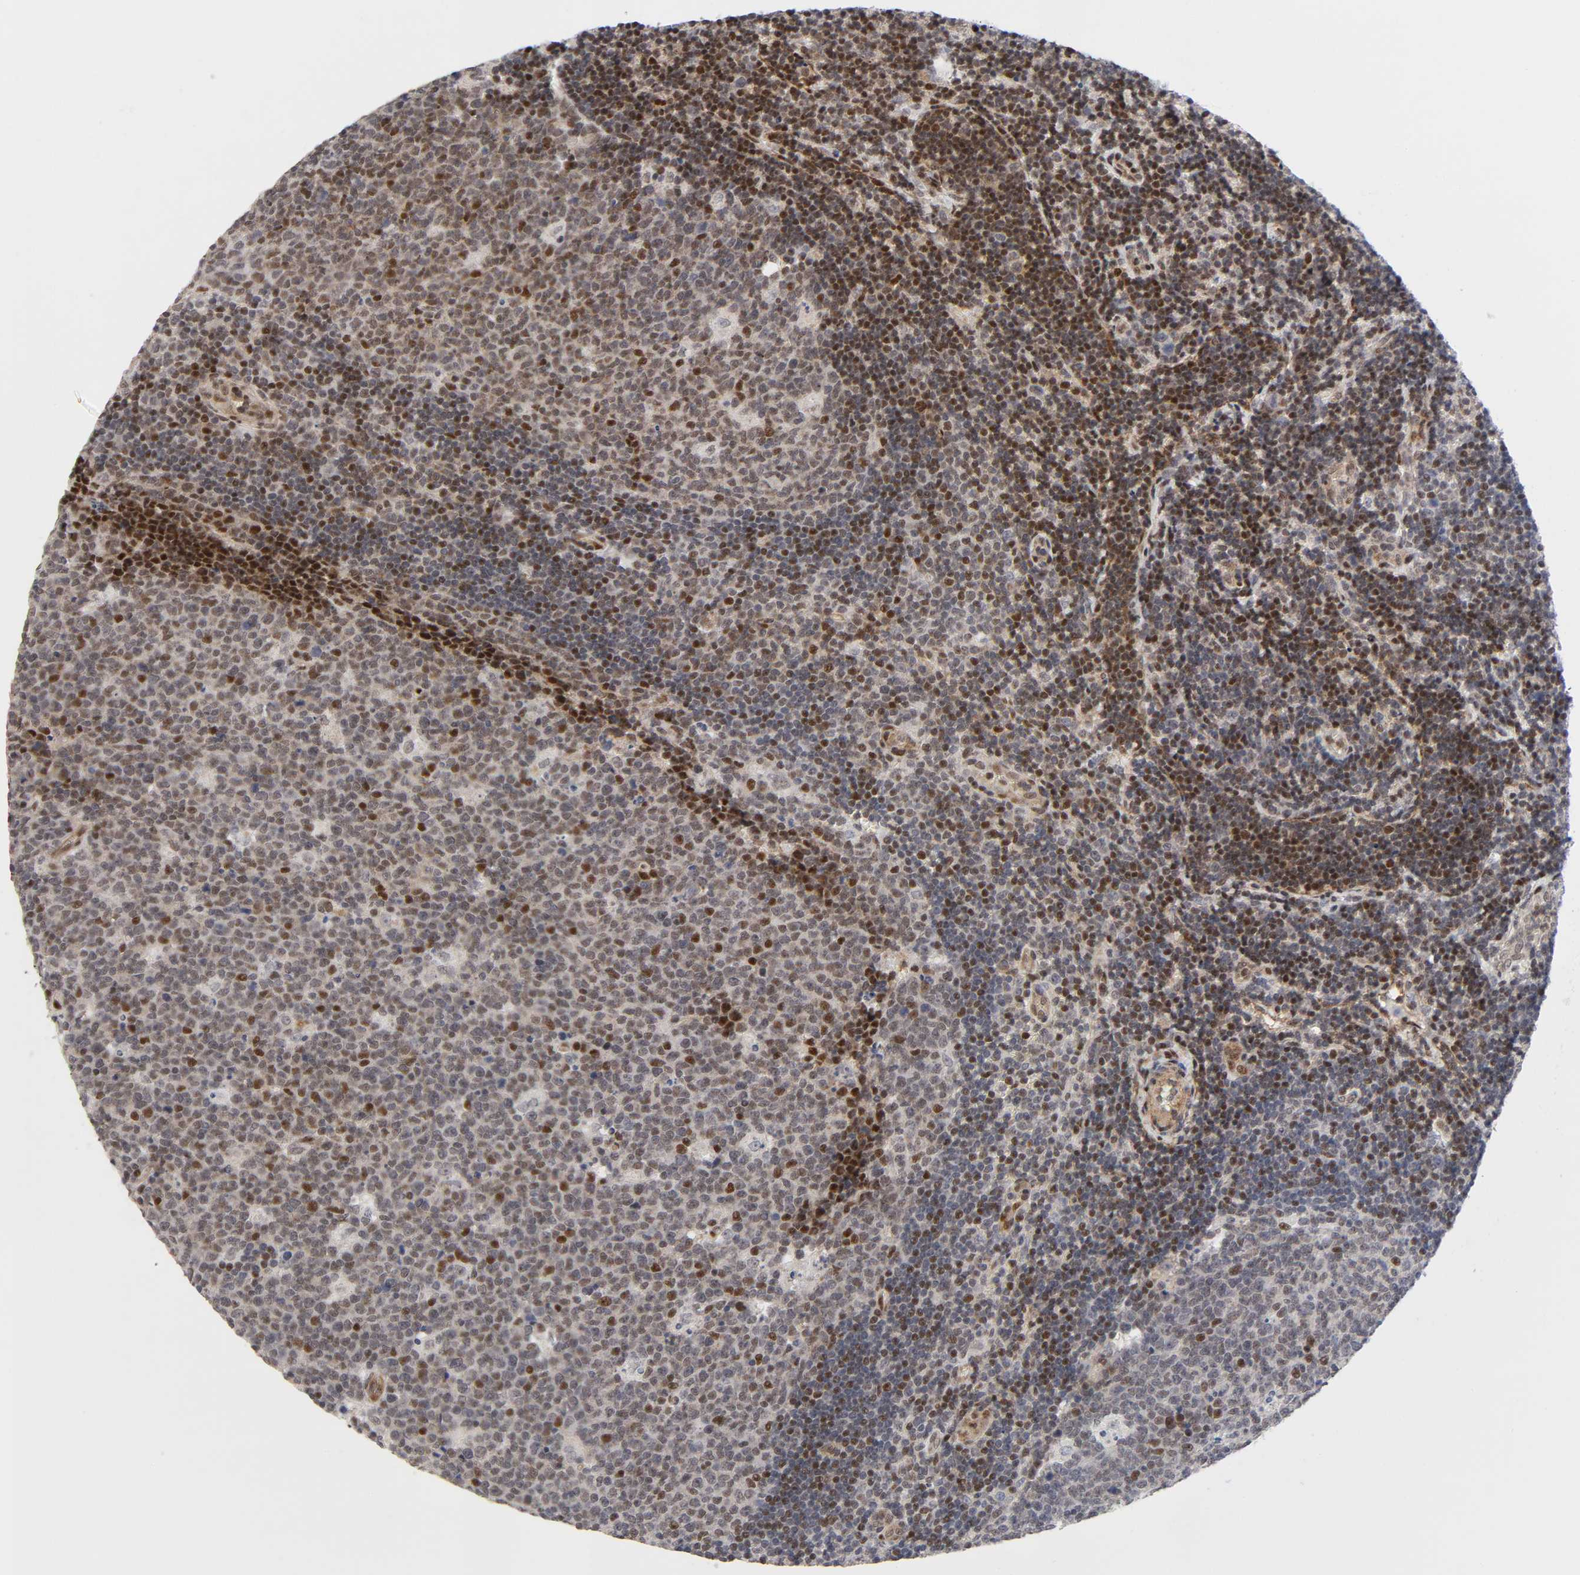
{"staining": {"intensity": "moderate", "quantity": "25%-75%", "location": "nuclear"}, "tissue": "lymph node", "cell_type": "Germinal center cells", "image_type": "normal", "snomed": [{"axis": "morphology", "description": "Normal tissue, NOS"}, {"axis": "topography", "description": "Lymph node"}, {"axis": "topography", "description": "Salivary gland"}], "caption": "This photomicrograph exhibits immunohistochemistry (IHC) staining of normal human lymph node, with medium moderate nuclear positivity in approximately 25%-75% of germinal center cells.", "gene": "STK38", "patient": {"sex": "male", "age": 8}}